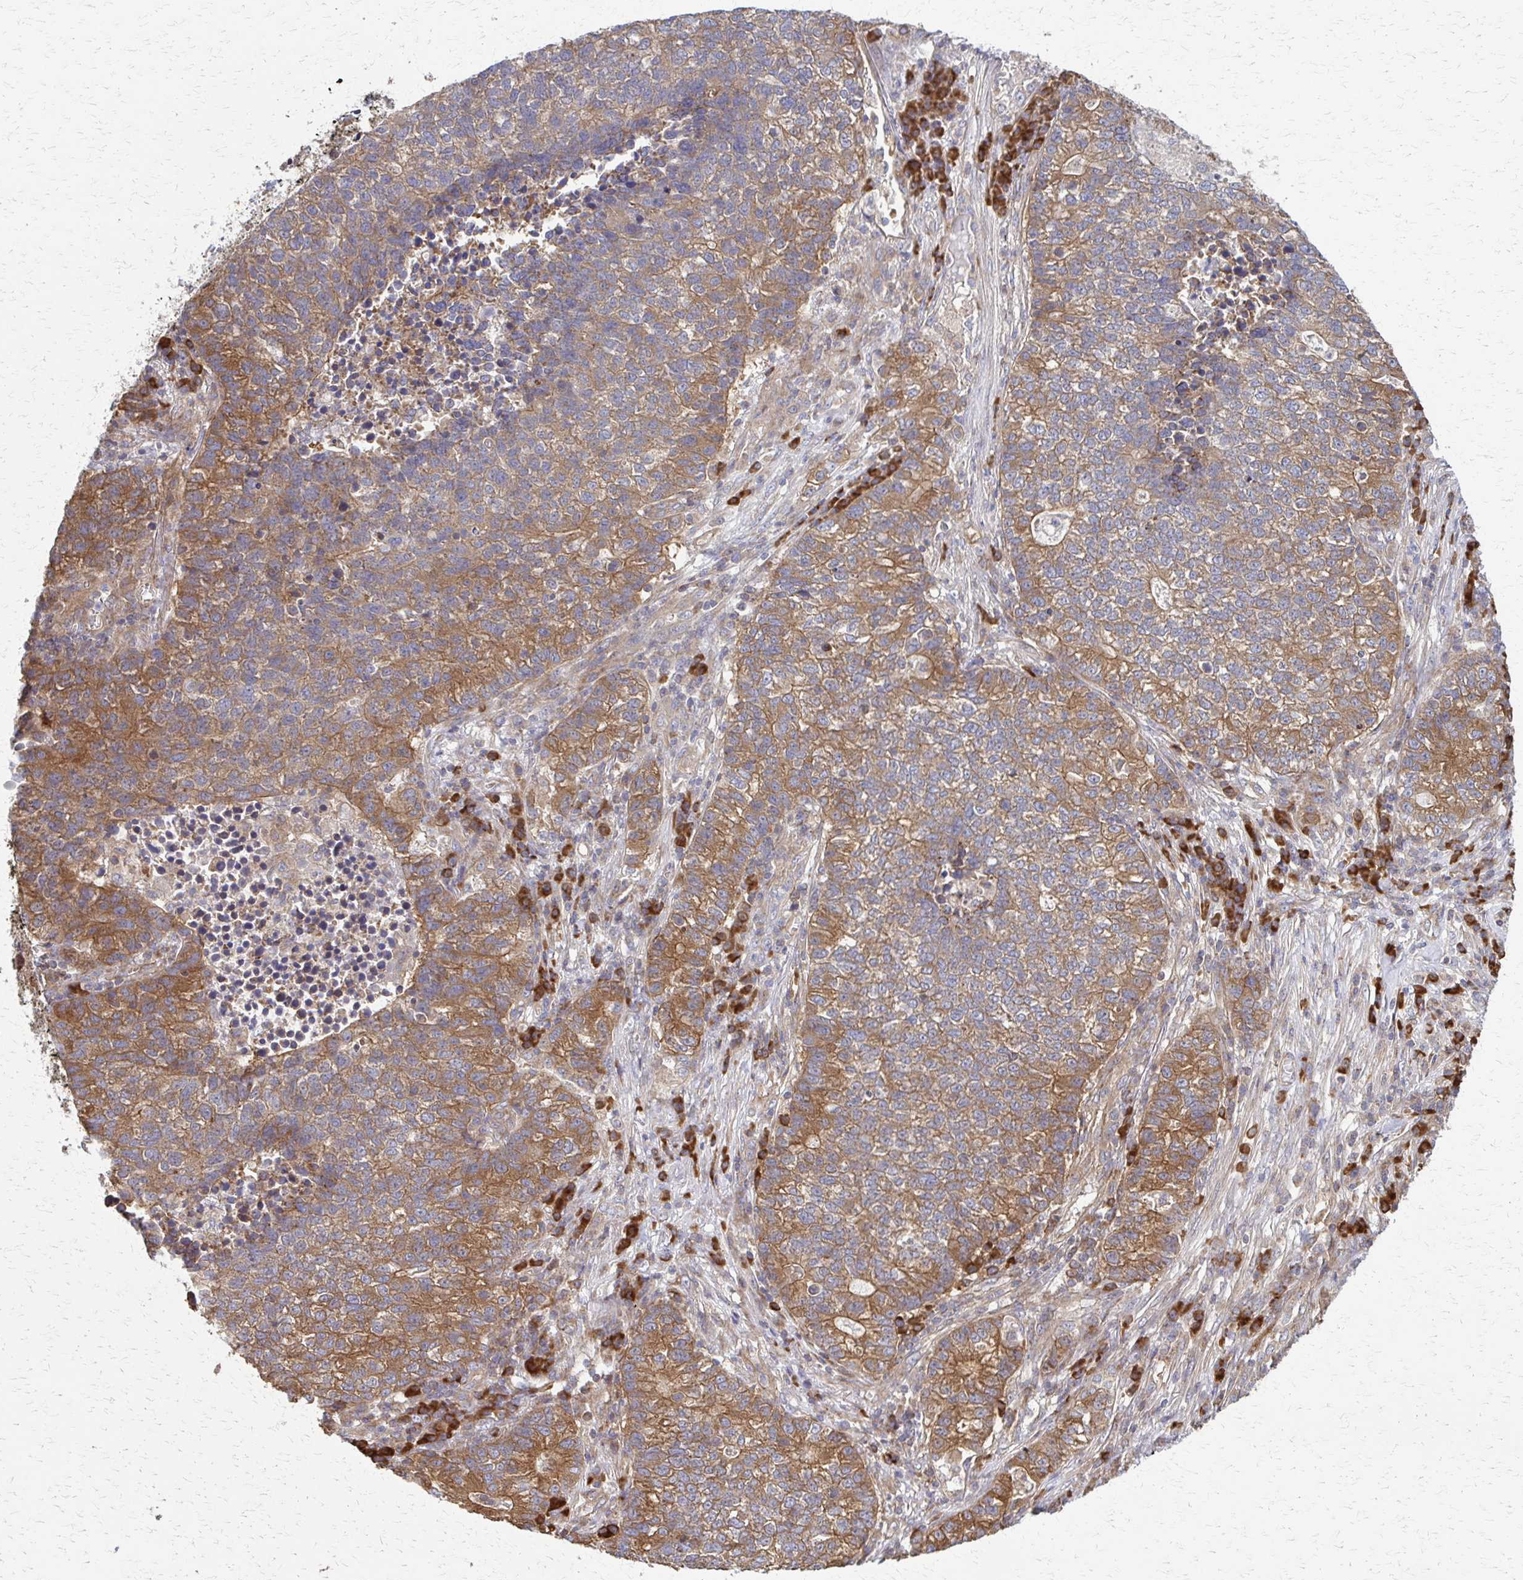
{"staining": {"intensity": "moderate", "quantity": ">75%", "location": "cytoplasmic/membranous"}, "tissue": "lung cancer", "cell_type": "Tumor cells", "image_type": "cancer", "snomed": [{"axis": "morphology", "description": "Adenocarcinoma, NOS"}, {"axis": "topography", "description": "Lung"}], "caption": "Moderate cytoplasmic/membranous expression for a protein is appreciated in about >75% of tumor cells of lung cancer using IHC.", "gene": "EEF2", "patient": {"sex": "male", "age": 57}}